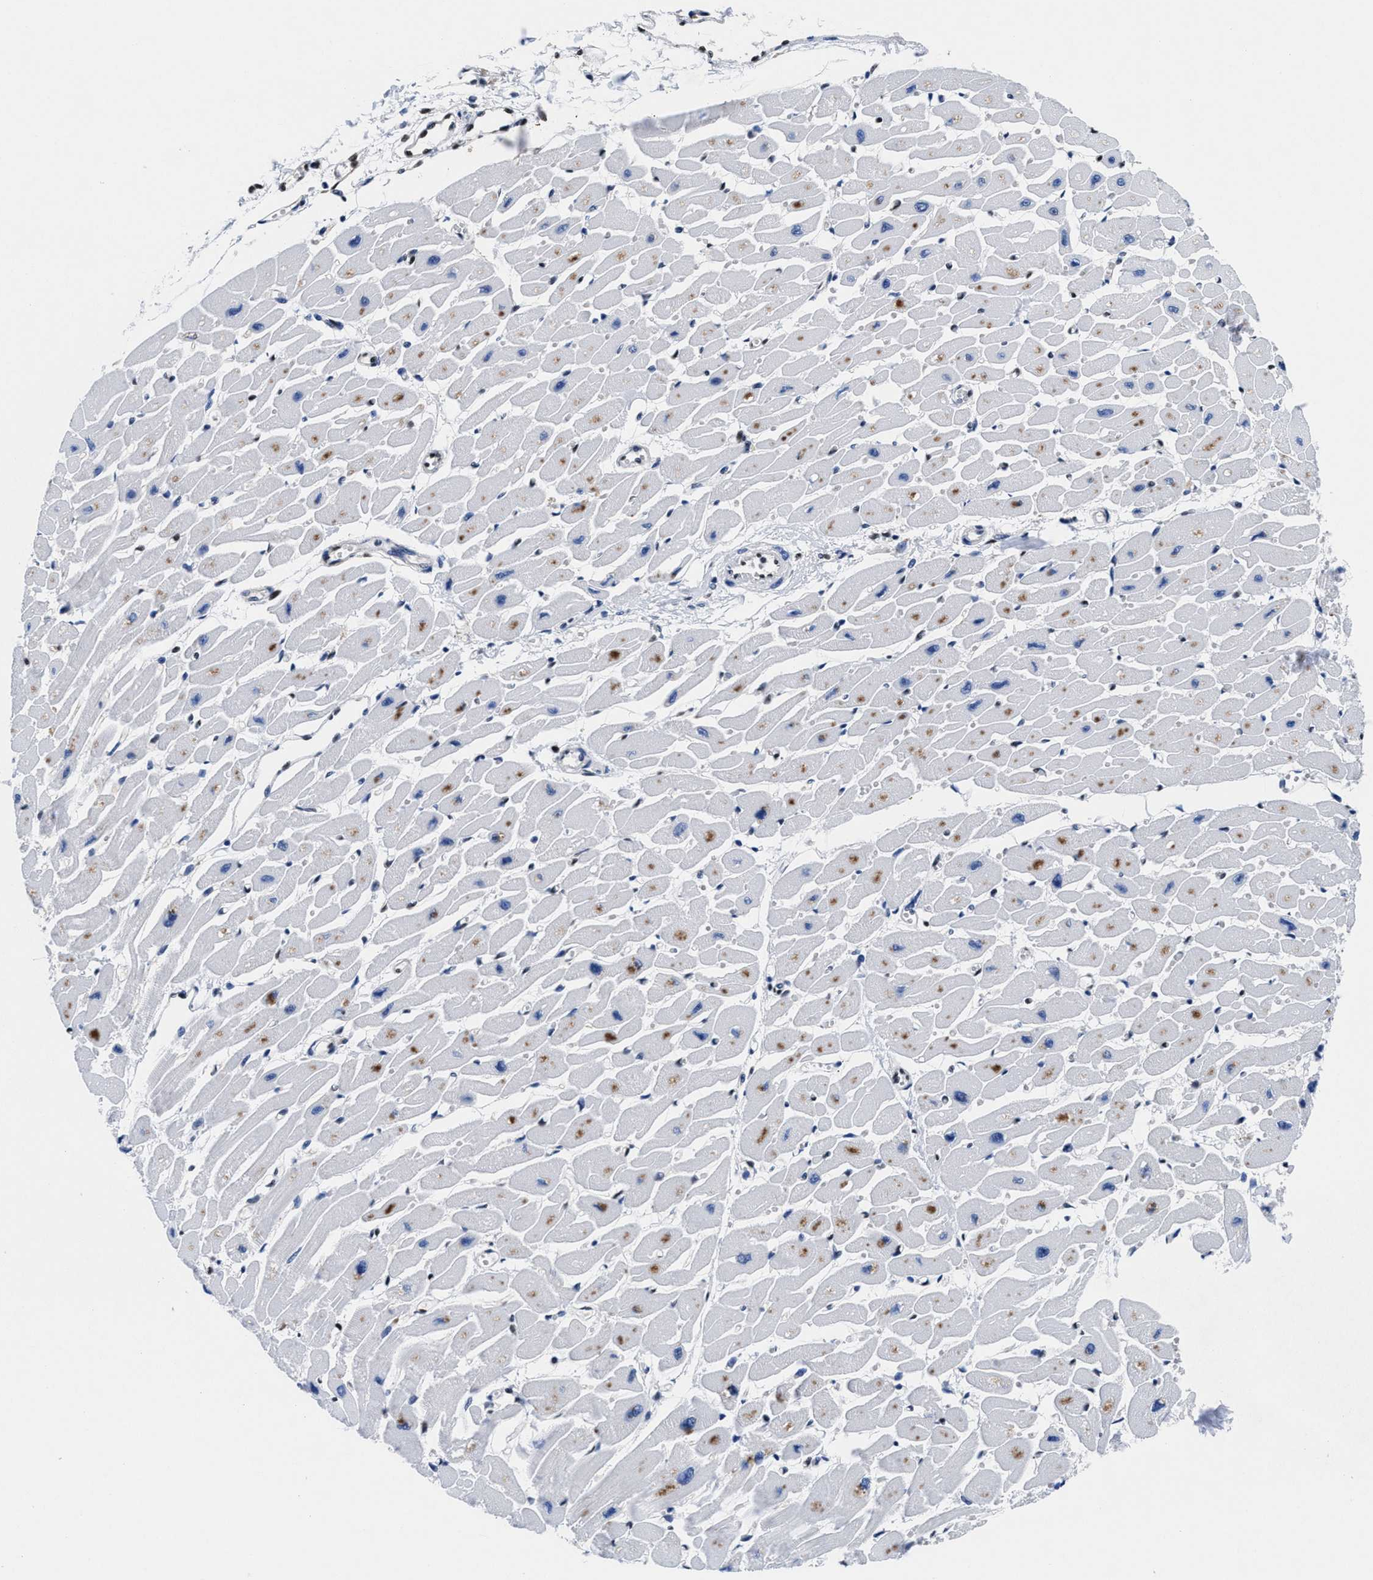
{"staining": {"intensity": "moderate", "quantity": "<25%", "location": "cytoplasmic/membranous"}, "tissue": "heart muscle", "cell_type": "Cardiomyocytes", "image_type": "normal", "snomed": [{"axis": "morphology", "description": "Normal tissue, NOS"}, {"axis": "topography", "description": "Heart"}], "caption": "DAB immunohistochemical staining of benign human heart muscle shows moderate cytoplasmic/membranous protein expression in approximately <25% of cardiomyocytes. Nuclei are stained in blue.", "gene": "ACLY", "patient": {"sex": "female", "age": 54}}